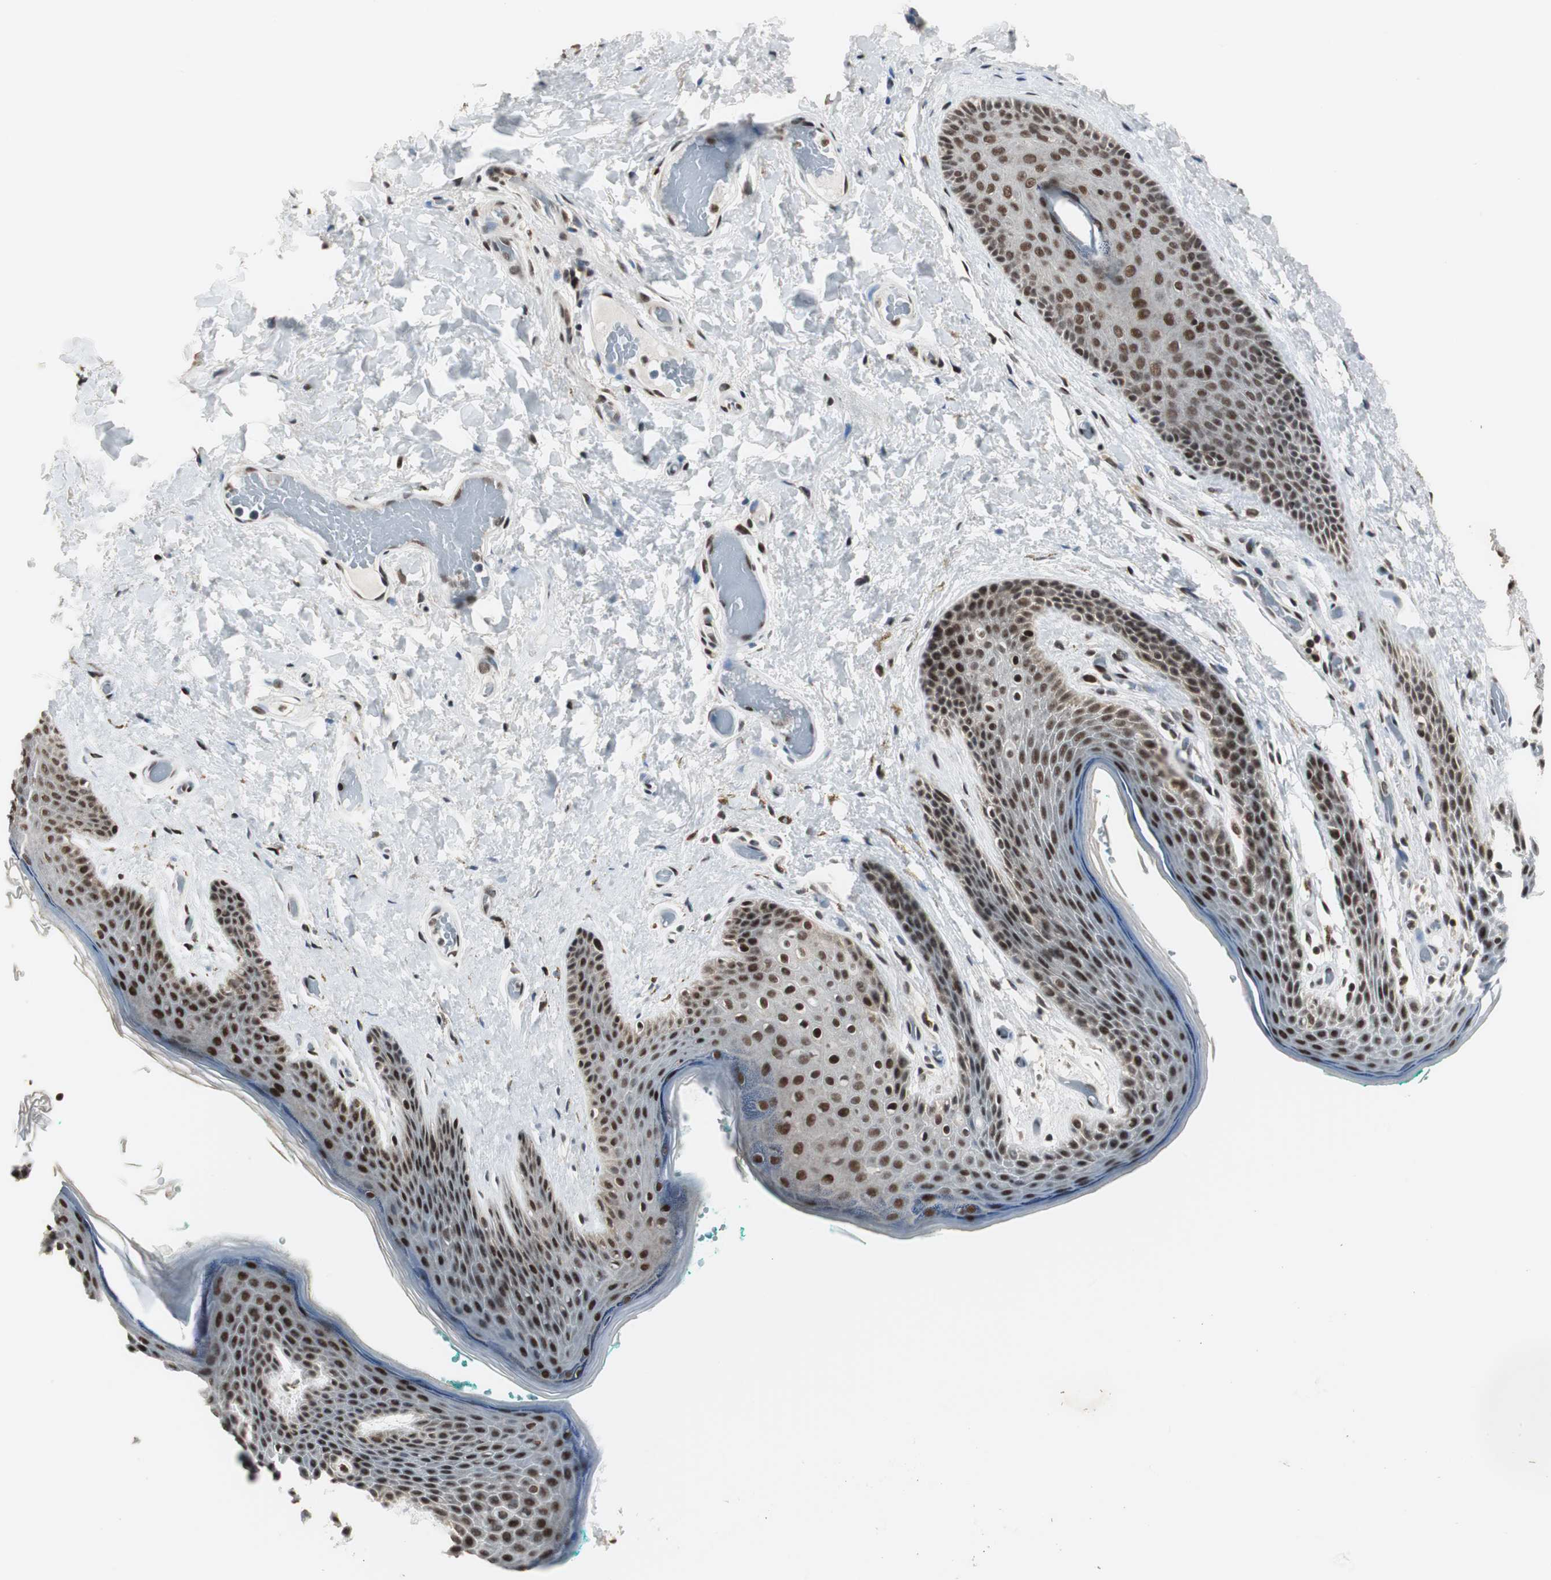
{"staining": {"intensity": "strong", "quantity": ">75%", "location": "nuclear"}, "tissue": "skin", "cell_type": "Epidermal cells", "image_type": "normal", "snomed": [{"axis": "morphology", "description": "Normal tissue, NOS"}, {"axis": "topography", "description": "Anal"}], "caption": "Approximately >75% of epidermal cells in unremarkable human skin exhibit strong nuclear protein expression as visualized by brown immunohistochemical staining.", "gene": "CDK9", "patient": {"sex": "male", "age": 74}}